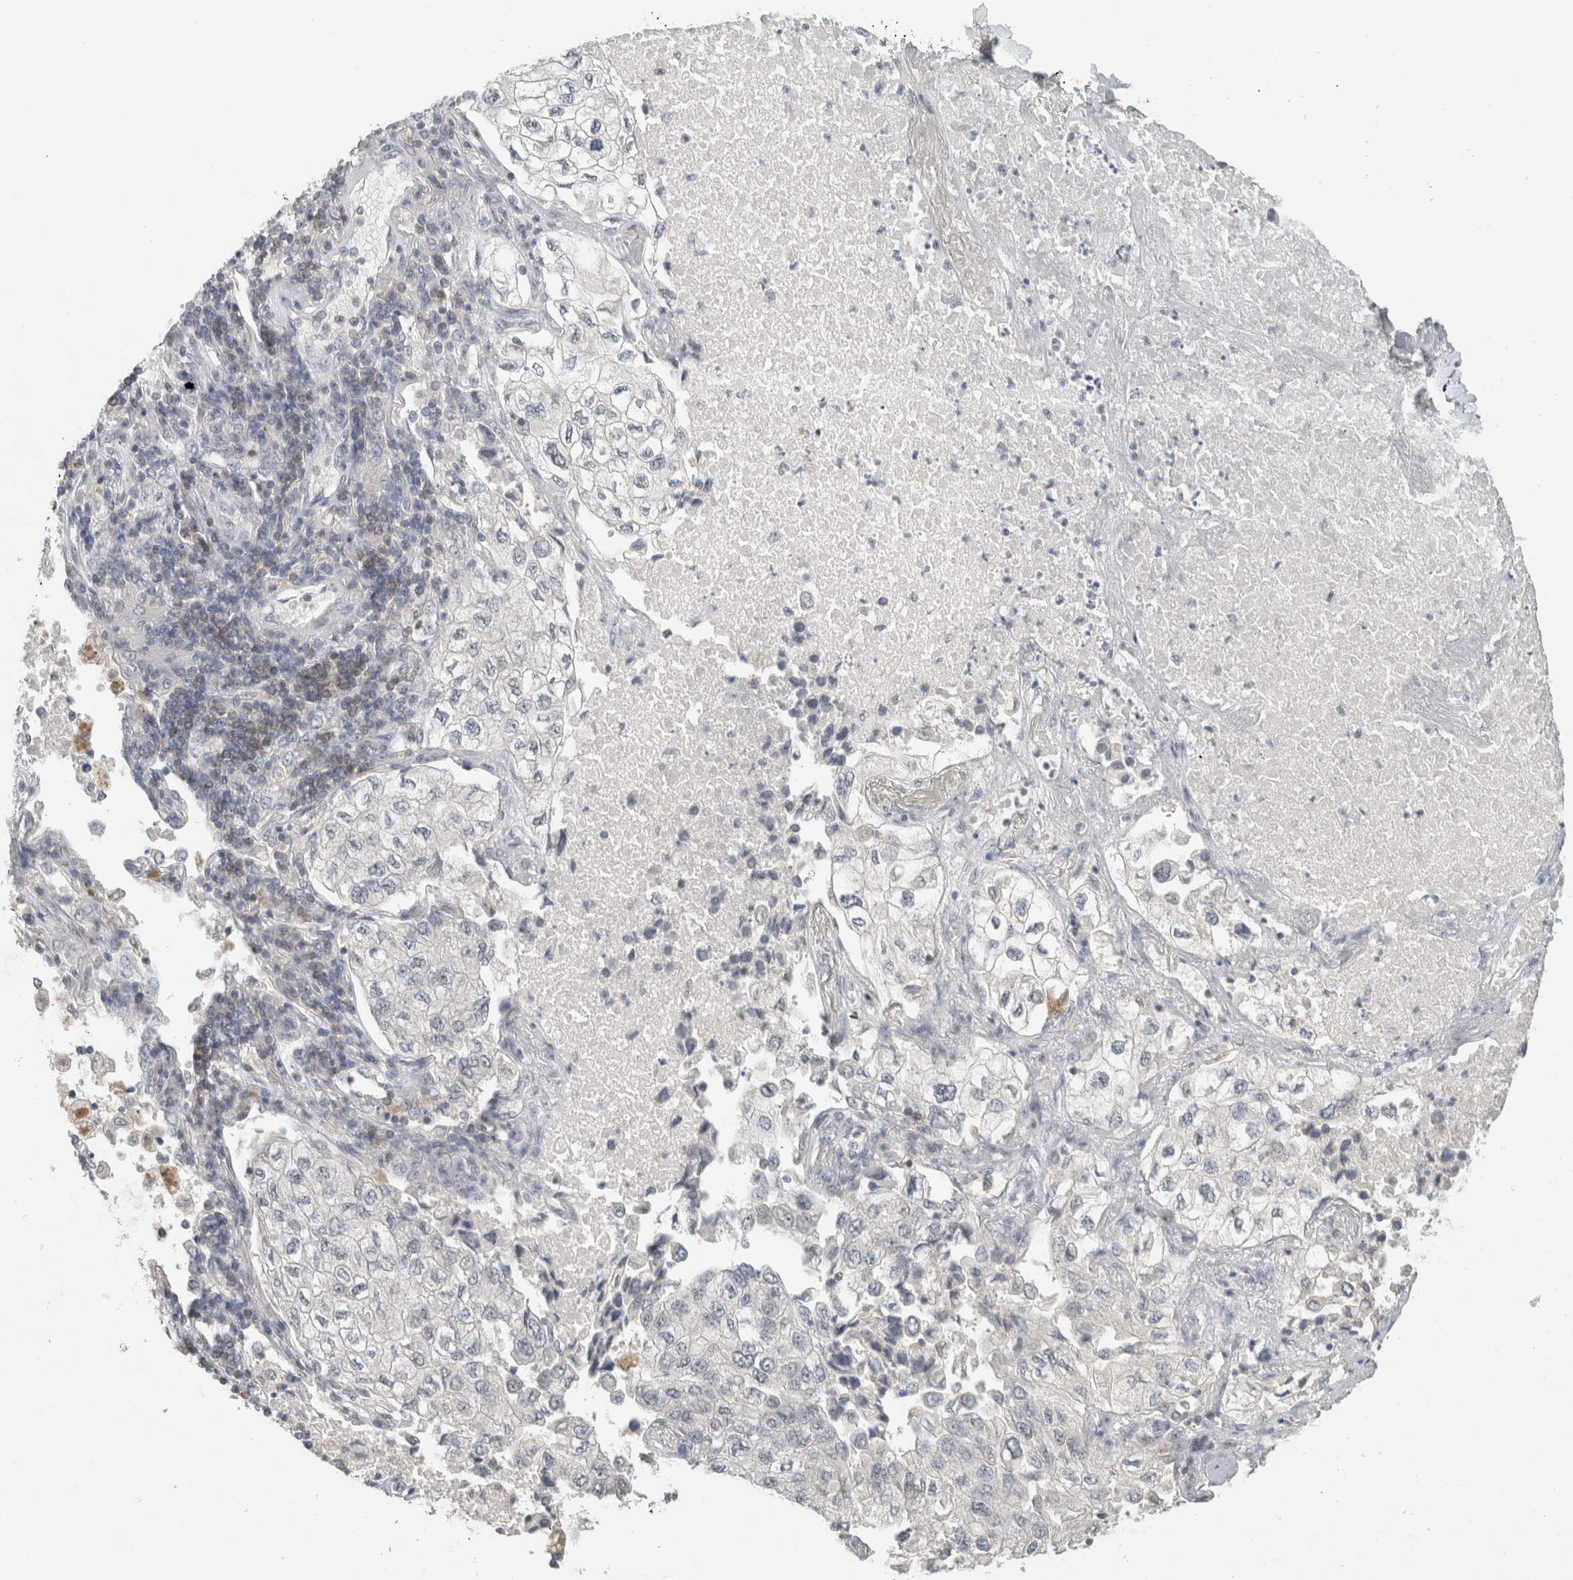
{"staining": {"intensity": "negative", "quantity": "none", "location": "none"}, "tissue": "lung cancer", "cell_type": "Tumor cells", "image_type": "cancer", "snomed": [{"axis": "morphology", "description": "Adenocarcinoma, NOS"}, {"axis": "topography", "description": "Lung"}], "caption": "IHC of human adenocarcinoma (lung) reveals no staining in tumor cells.", "gene": "TRAT1", "patient": {"sex": "male", "age": 63}}